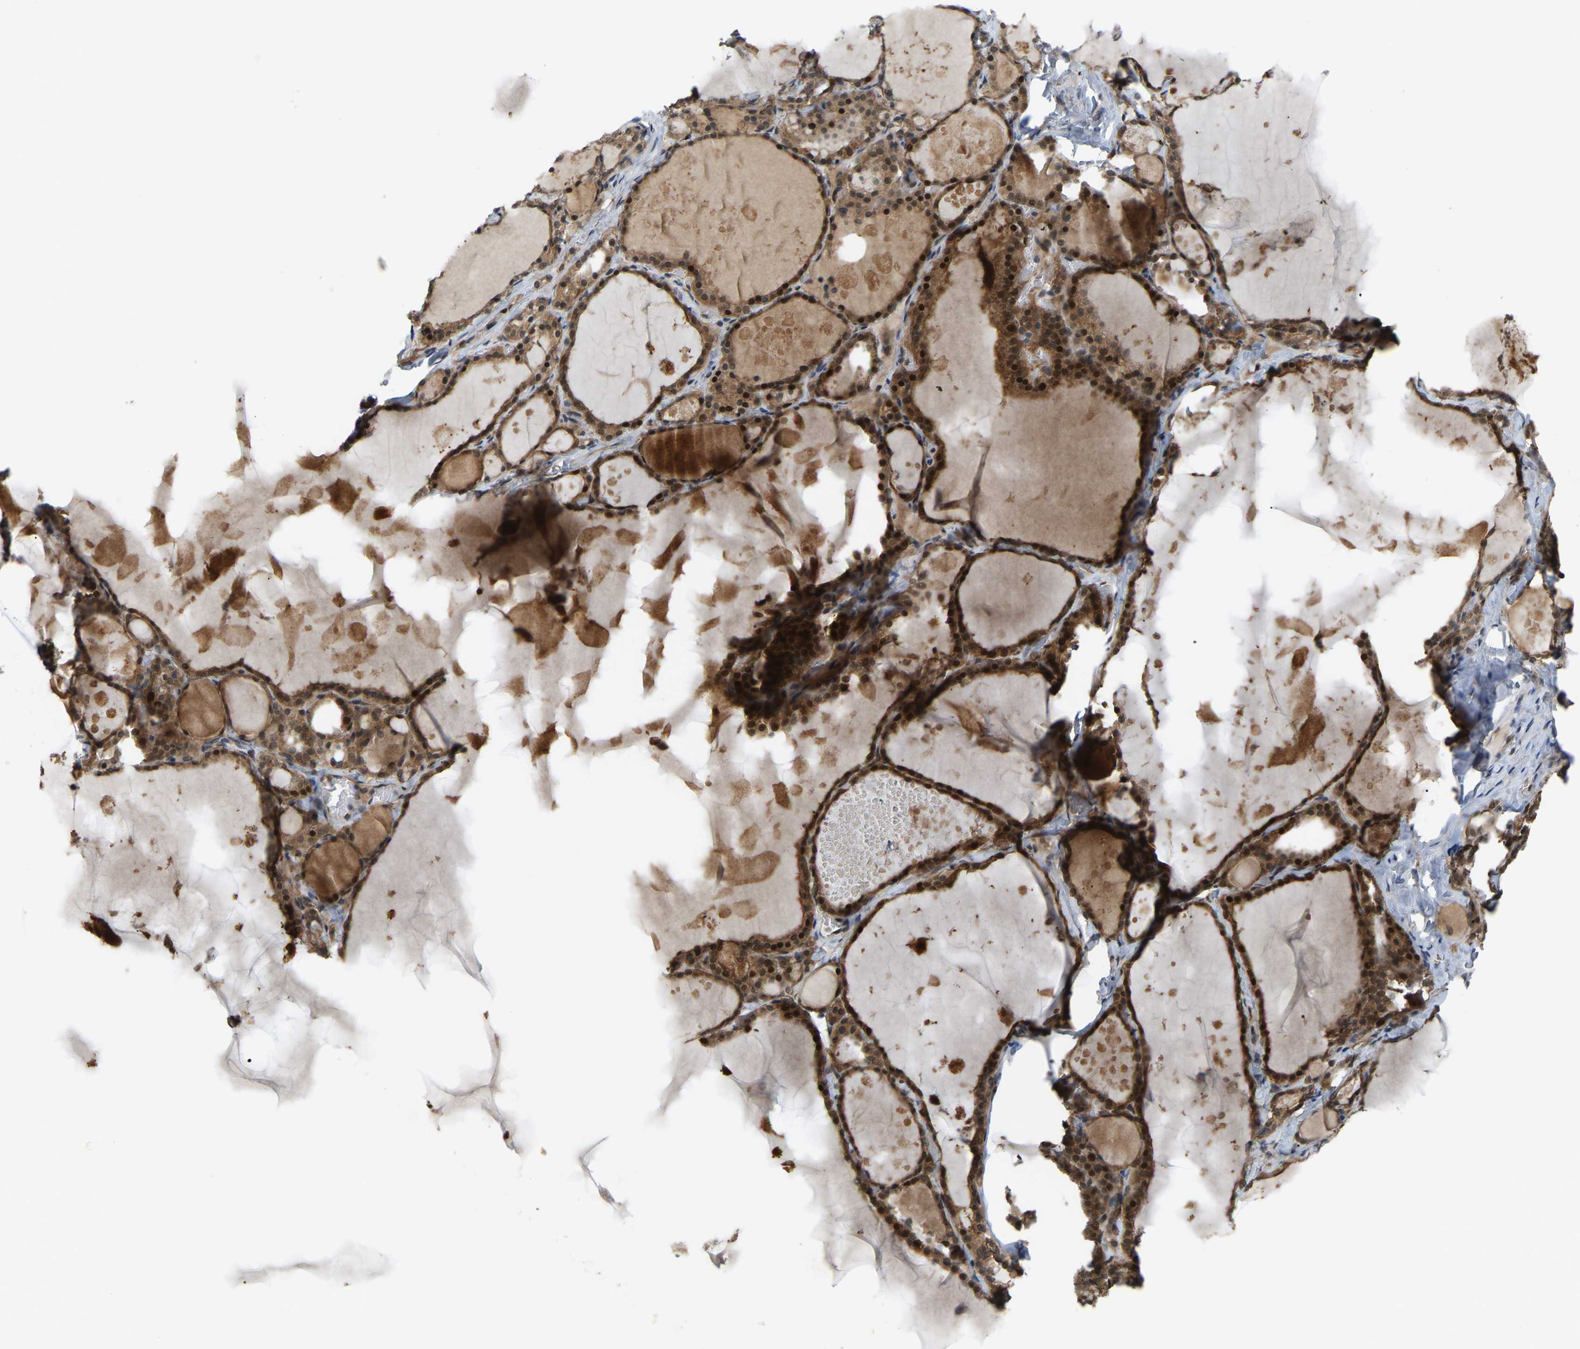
{"staining": {"intensity": "strong", "quantity": ">75%", "location": "cytoplasmic/membranous,nuclear"}, "tissue": "thyroid gland", "cell_type": "Glandular cells", "image_type": "normal", "snomed": [{"axis": "morphology", "description": "Normal tissue, NOS"}, {"axis": "topography", "description": "Thyroid gland"}], "caption": "A photomicrograph of human thyroid gland stained for a protein demonstrates strong cytoplasmic/membranous,nuclear brown staining in glandular cells. (IHC, brightfield microscopy, high magnification).", "gene": "CROT", "patient": {"sex": "male", "age": 56}}